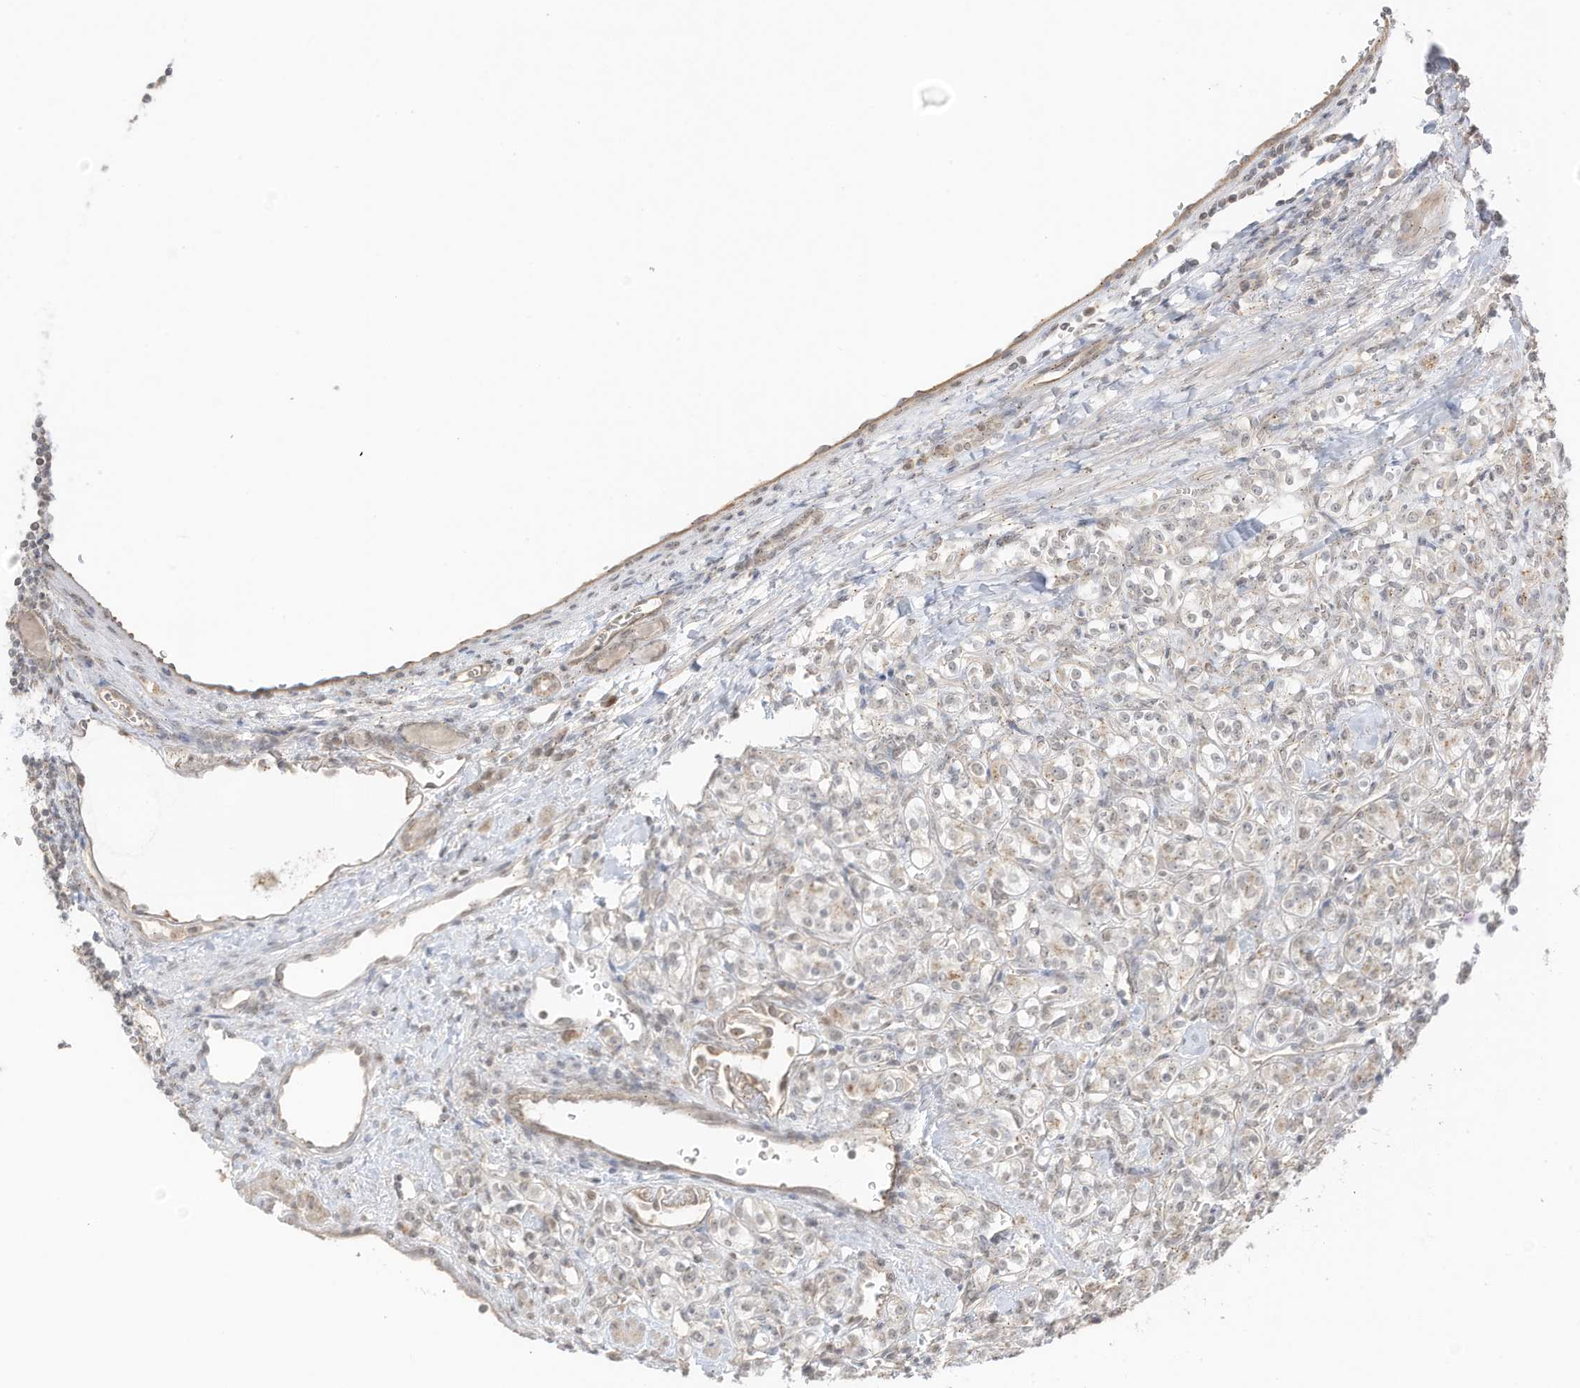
{"staining": {"intensity": "weak", "quantity": "25%-75%", "location": "cytoplasmic/membranous"}, "tissue": "renal cancer", "cell_type": "Tumor cells", "image_type": "cancer", "snomed": [{"axis": "morphology", "description": "Adenocarcinoma, NOS"}, {"axis": "topography", "description": "Kidney"}], "caption": "Approximately 25%-75% of tumor cells in human adenocarcinoma (renal) exhibit weak cytoplasmic/membranous protein expression as visualized by brown immunohistochemical staining.", "gene": "N4BP3", "patient": {"sex": "male", "age": 77}}